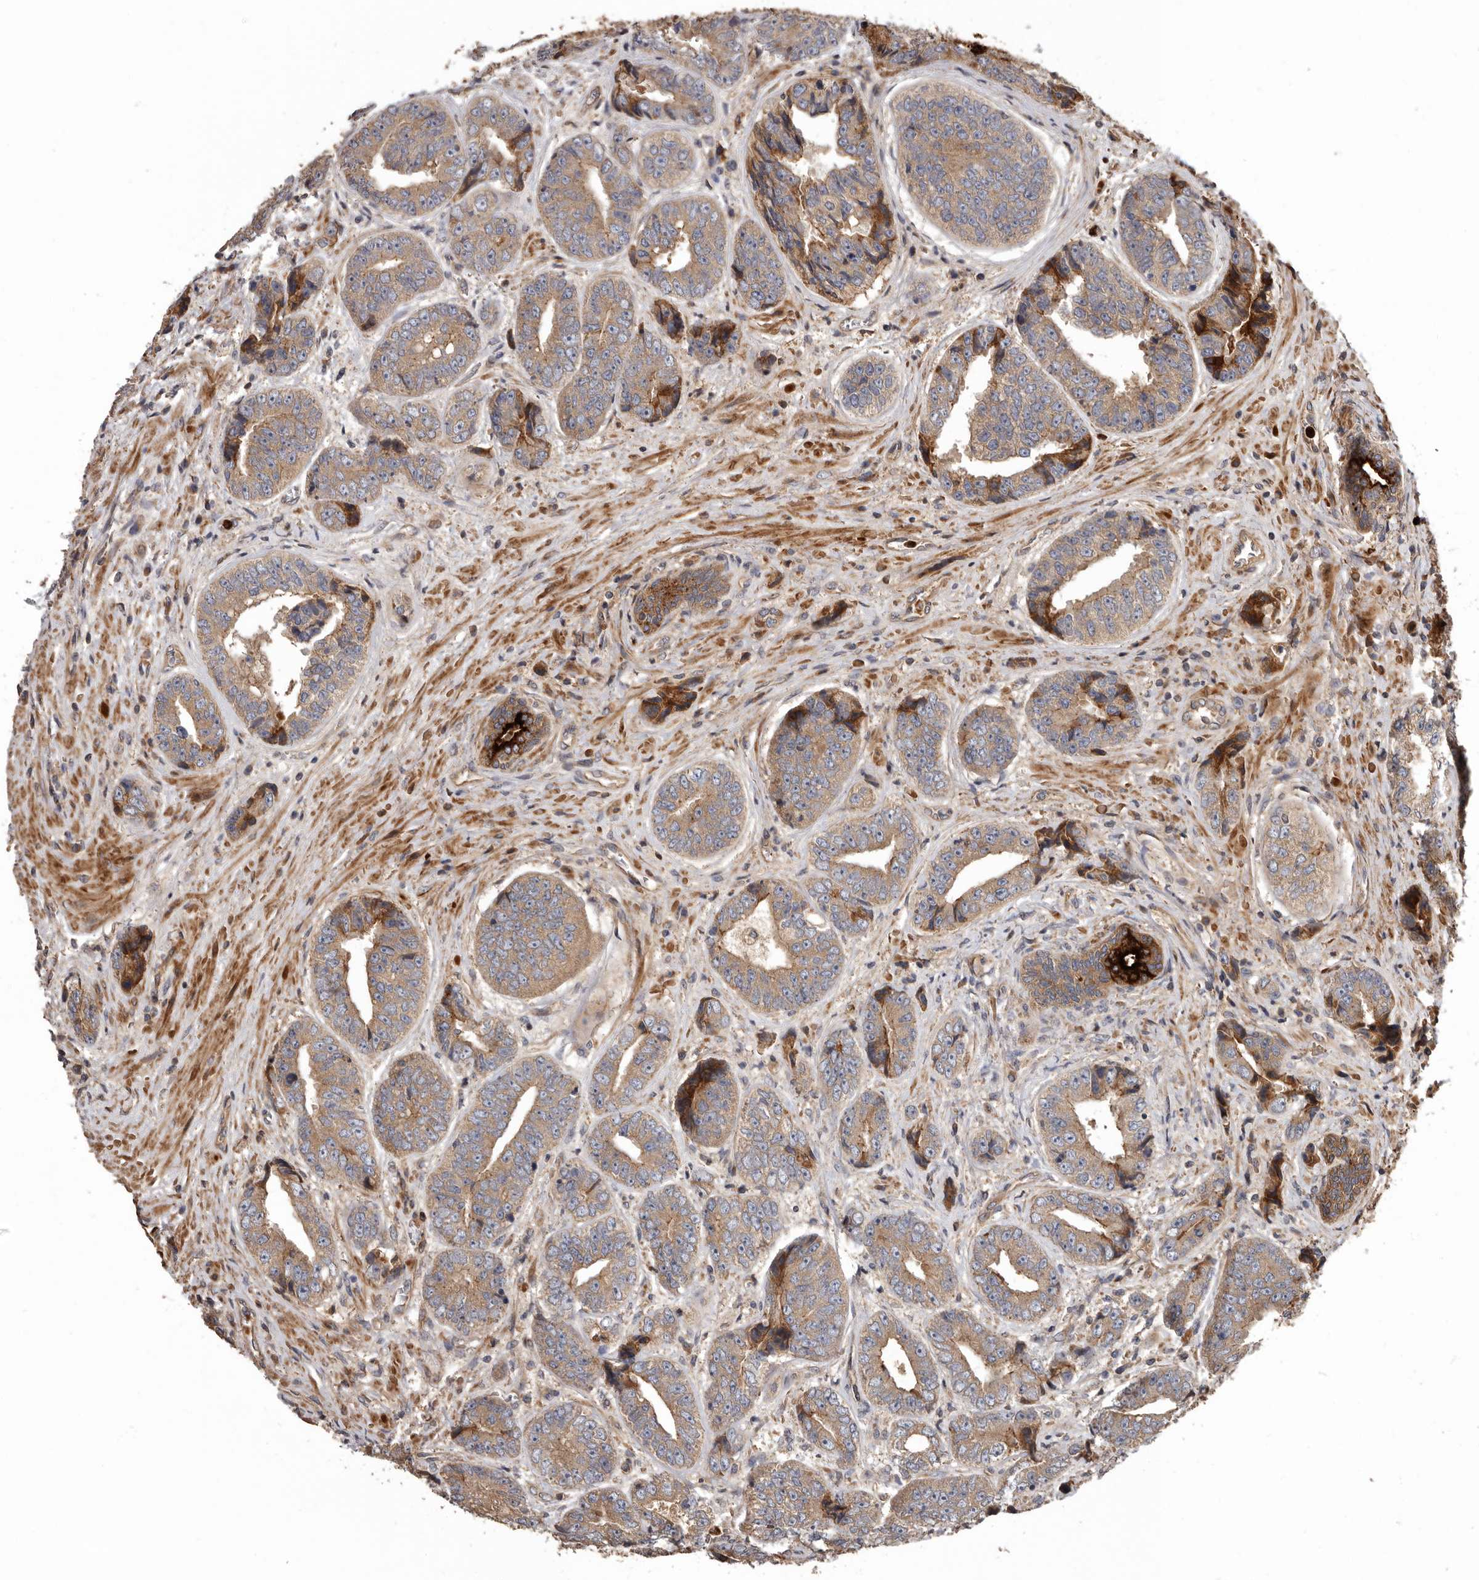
{"staining": {"intensity": "weak", "quantity": ">75%", "location": "cytoplasmic/membranous"}, "tissue": "prostate cancer", "cell_type": "Tumor cells", "image_type": "cancer", "snomed": [{"axis": "morphology", "description": "Adenocarcinoma, High grade"}, {"axis": "topography", "description": "Prostate"}], "caption": "Immunohistochemistry of human prostate cancer (high-grade adenocarcinoma) demonstrates low levels of weak cytoplasmic/membranous positivity in approximately >75% of tumor cells.", "gene": "ARHGEF5", "patient": {"sex": "male", "age": 61}}